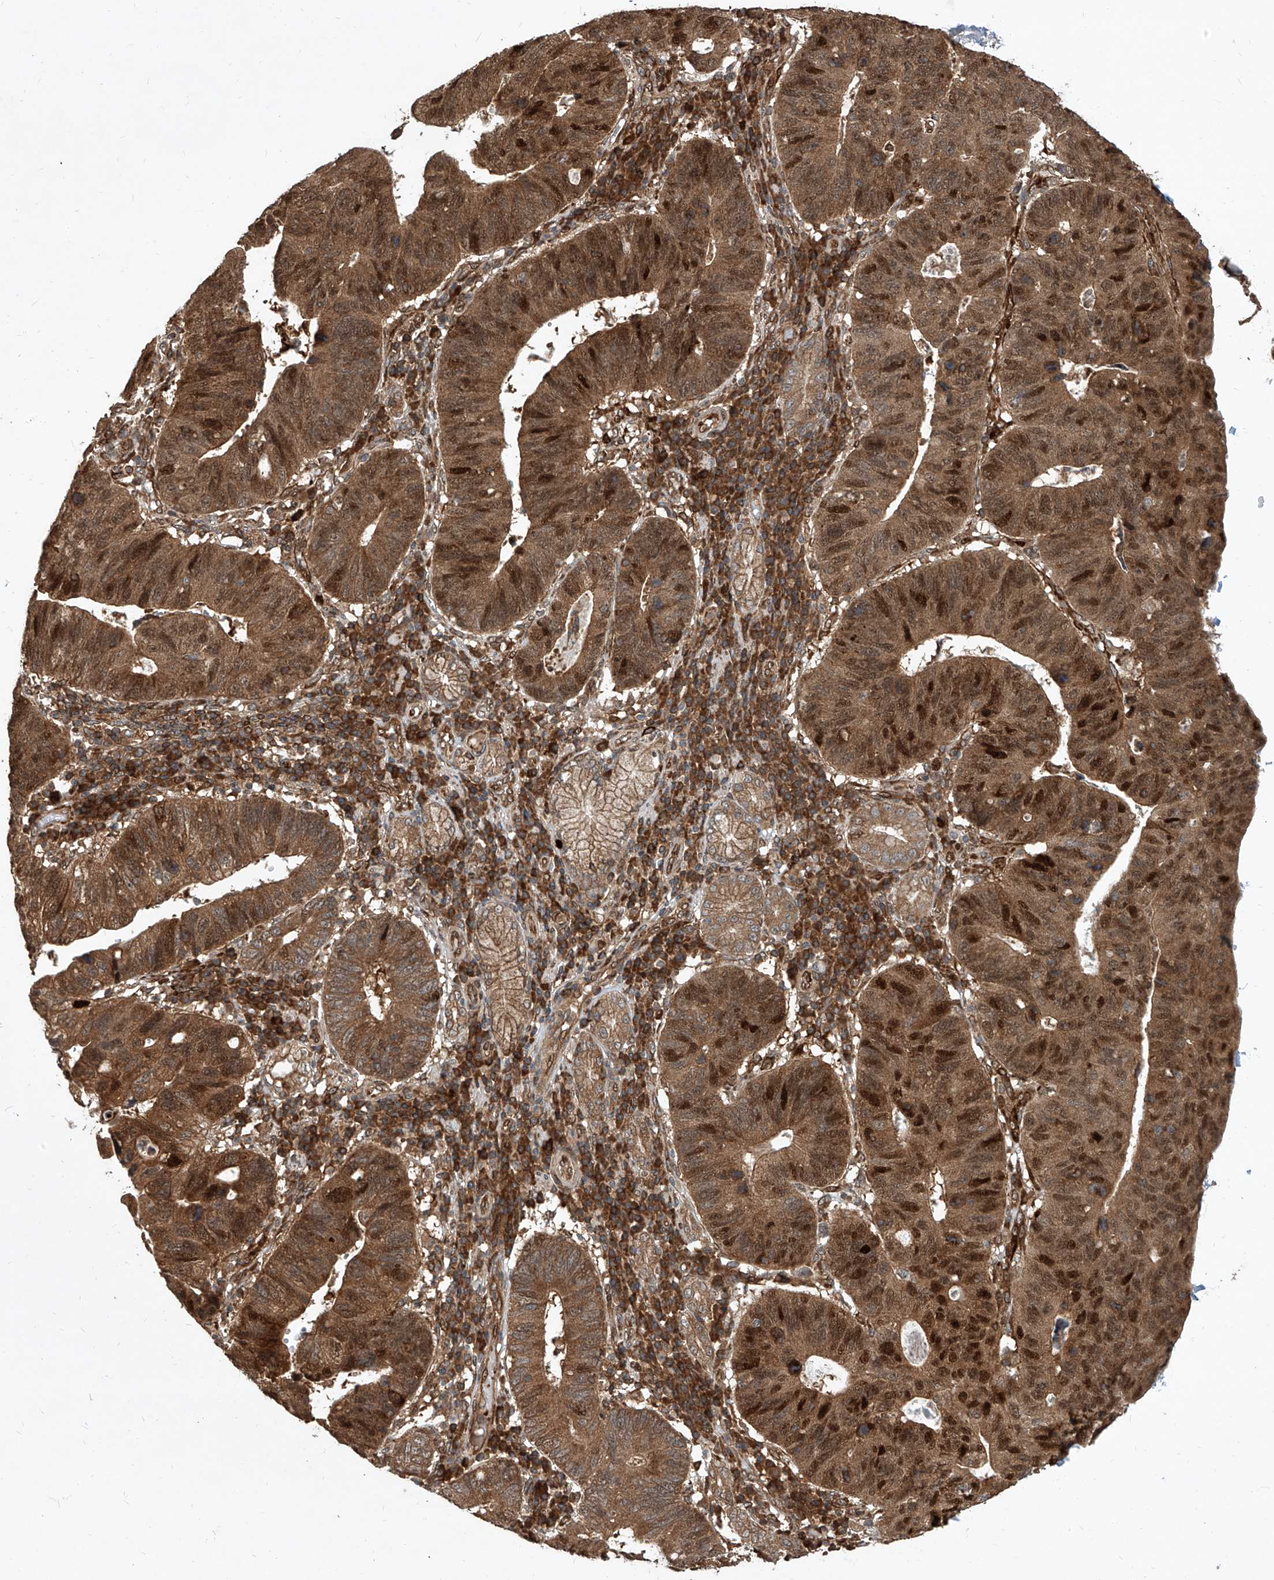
{"staining": {"intensity": "strong", "quantity": ">75%", "location": "cytoplasmic/membranous,nuclear"}, "tissue": "stomach cancer", "cell_type": "Tumor cells", "image_type": "cancer", "snomed": [{"axis": "morphology", "description": "Adenocarcinoma, NOS"}, {"axis": "topography", "description": "Stomach"}], "caption": "Brown immunohistochemical staining in stomach adenocarcinoma reveals strong cytoplasmic/membranous and nuclear staining in about >75% of tumor cells. The staining is performed using DAB (3,3'-diaminobenzidine) brown chromogen to label protein expression. The nuclei are counter-stained blue using hematoxylin.", "gene": "MAGED2", "patient": {"sex": "male", "age": 59}}